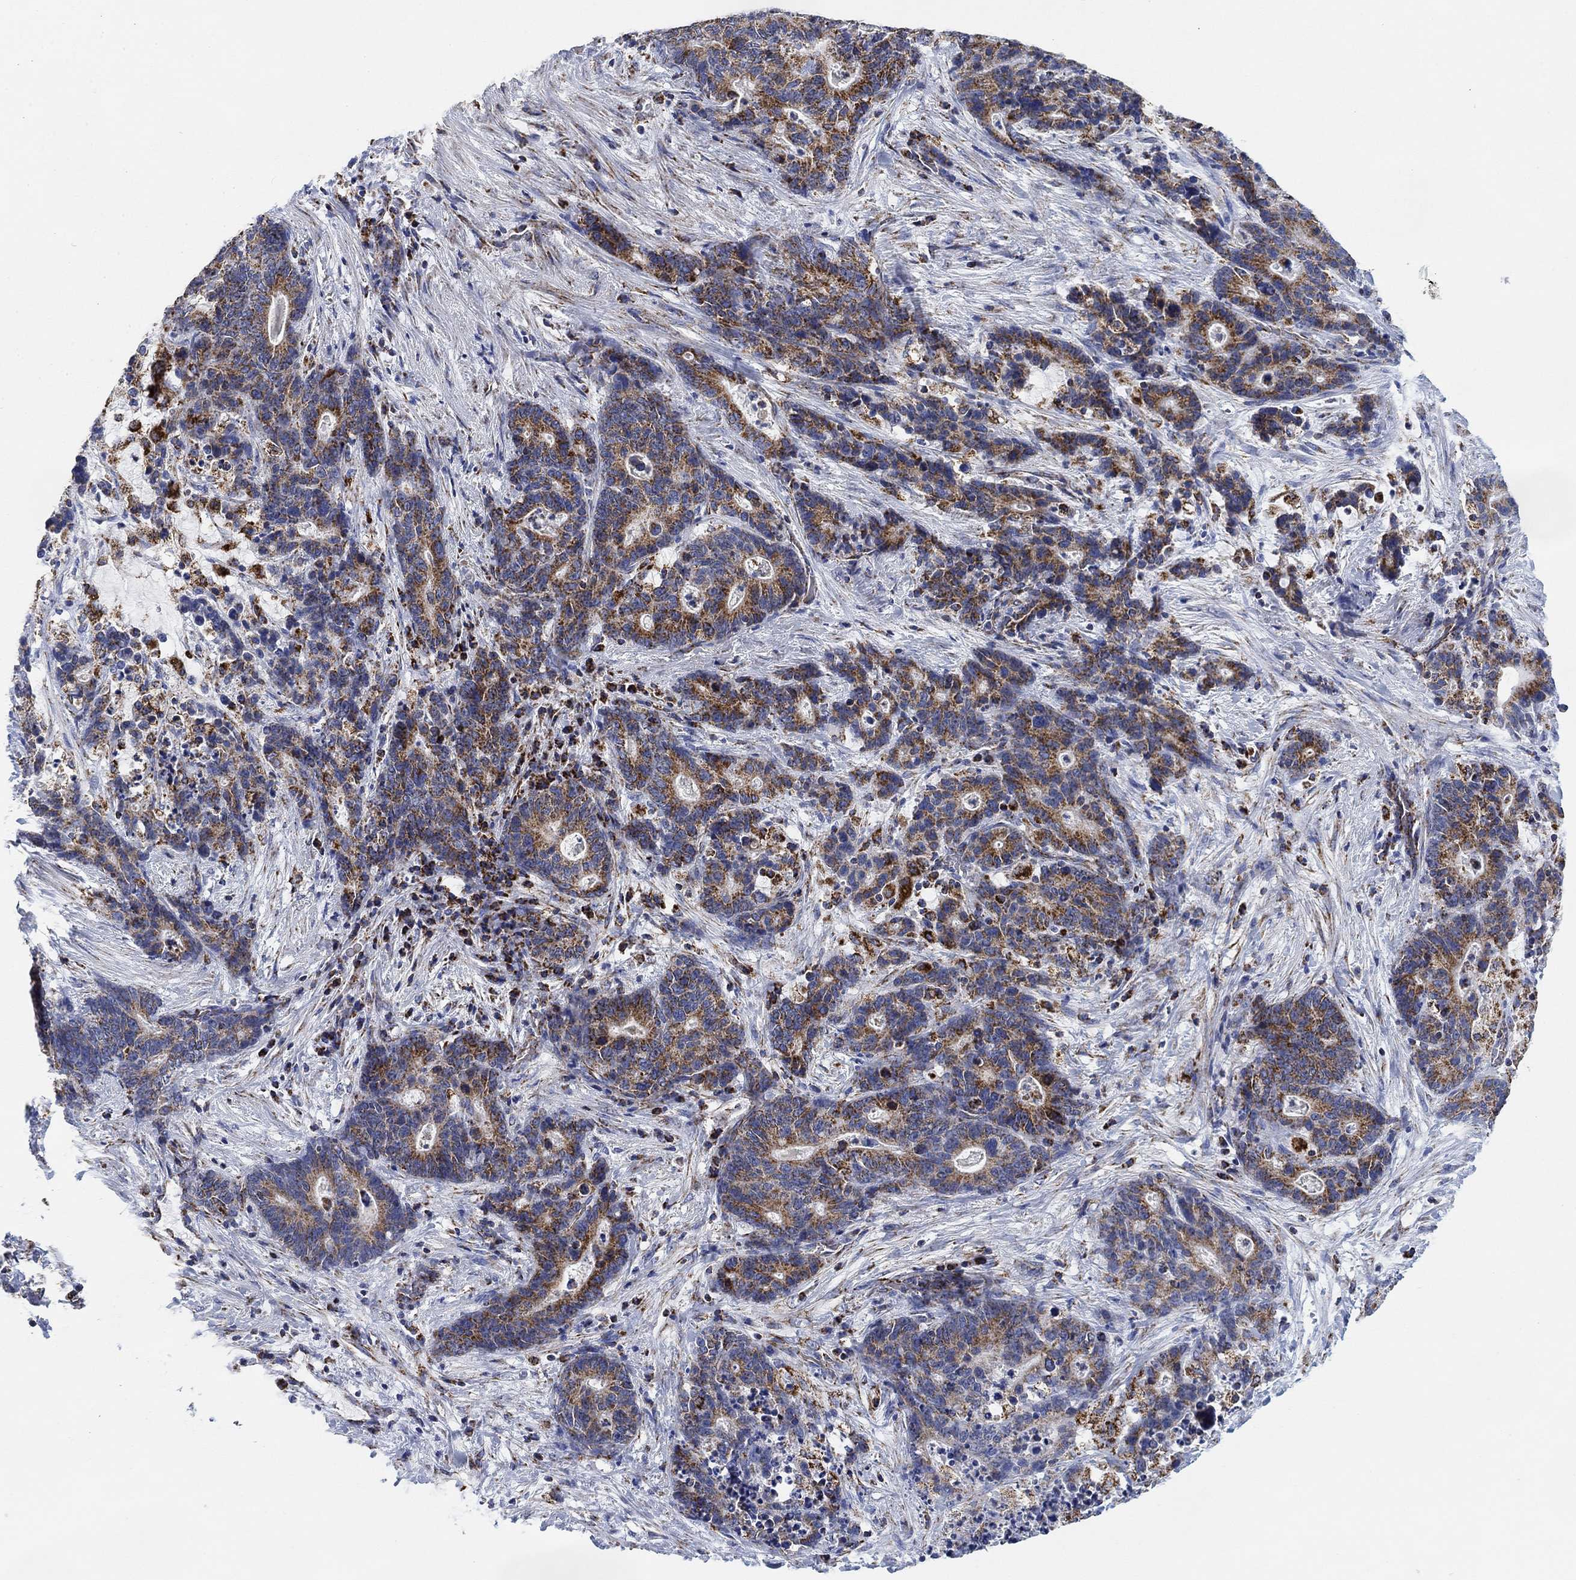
{"staining": {"intensity": "moderate", "quantity": "25%-75%", "location": "cytoplasmic/membranous"}, "tissue": "stomach cancer", "cell_type": "Tumor cells", "image_type": "cancer", "snomed": [{"axis": "morphology", "description": "Normal tissue, NOS"}, {"axis": "morphology", "description": "Adenocarcinoma, NOS"}, {"axis": "topography", "description": "Stomach"}], "caption": "This histopathology image shows stomach cancer (adenocarcinoma) stained with IHC to label a protein in brown. The cytoplasmic/membranous of tumor cells show moderate positivity for the protein. Nuclei are counter-stained blue.", "gene": "NDUFS3", "patient": {"sex": "female", "age": 64}}